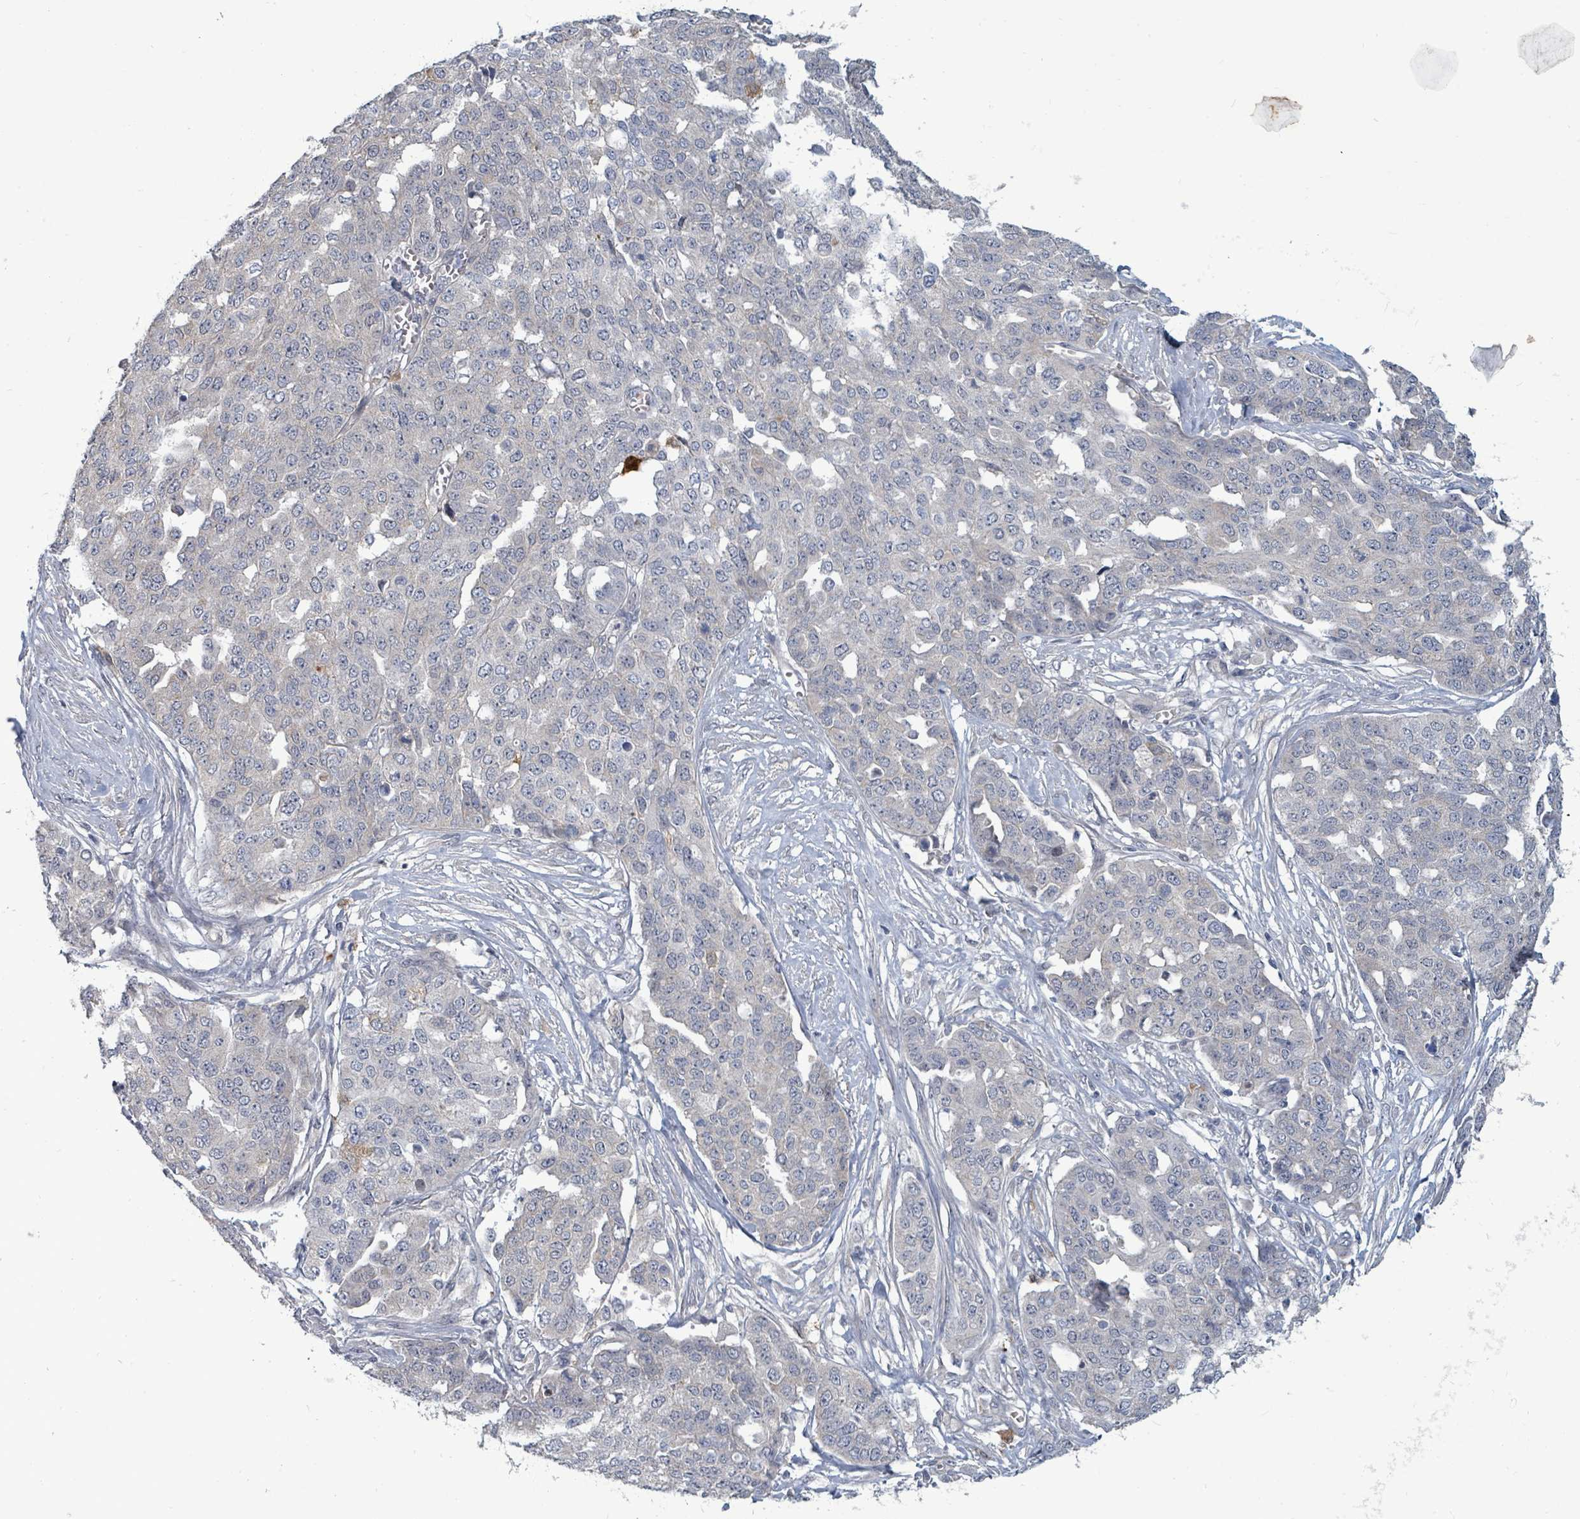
{"staining": {"intensity": "negative", "quantity": "none", "location": "none"}, "tissue": "ovarian cancer", "cell_type": "Tumor cells", "image_type": "cancer", "snomed": [{"axis": "morphology", "description": "Cystadenocarcinoma, serous, NOS"}, {"axis": "topography", "description": "Soft tissue"}, {"axis": "topography", "description": "Ovary"}], "caption": "Image shows no significant protein positivity in tumor cells of serous cystadenocarcinoma (ovarian).", "gene": "TRDMT1", "patient": {"sex": "female", "age": 57}}